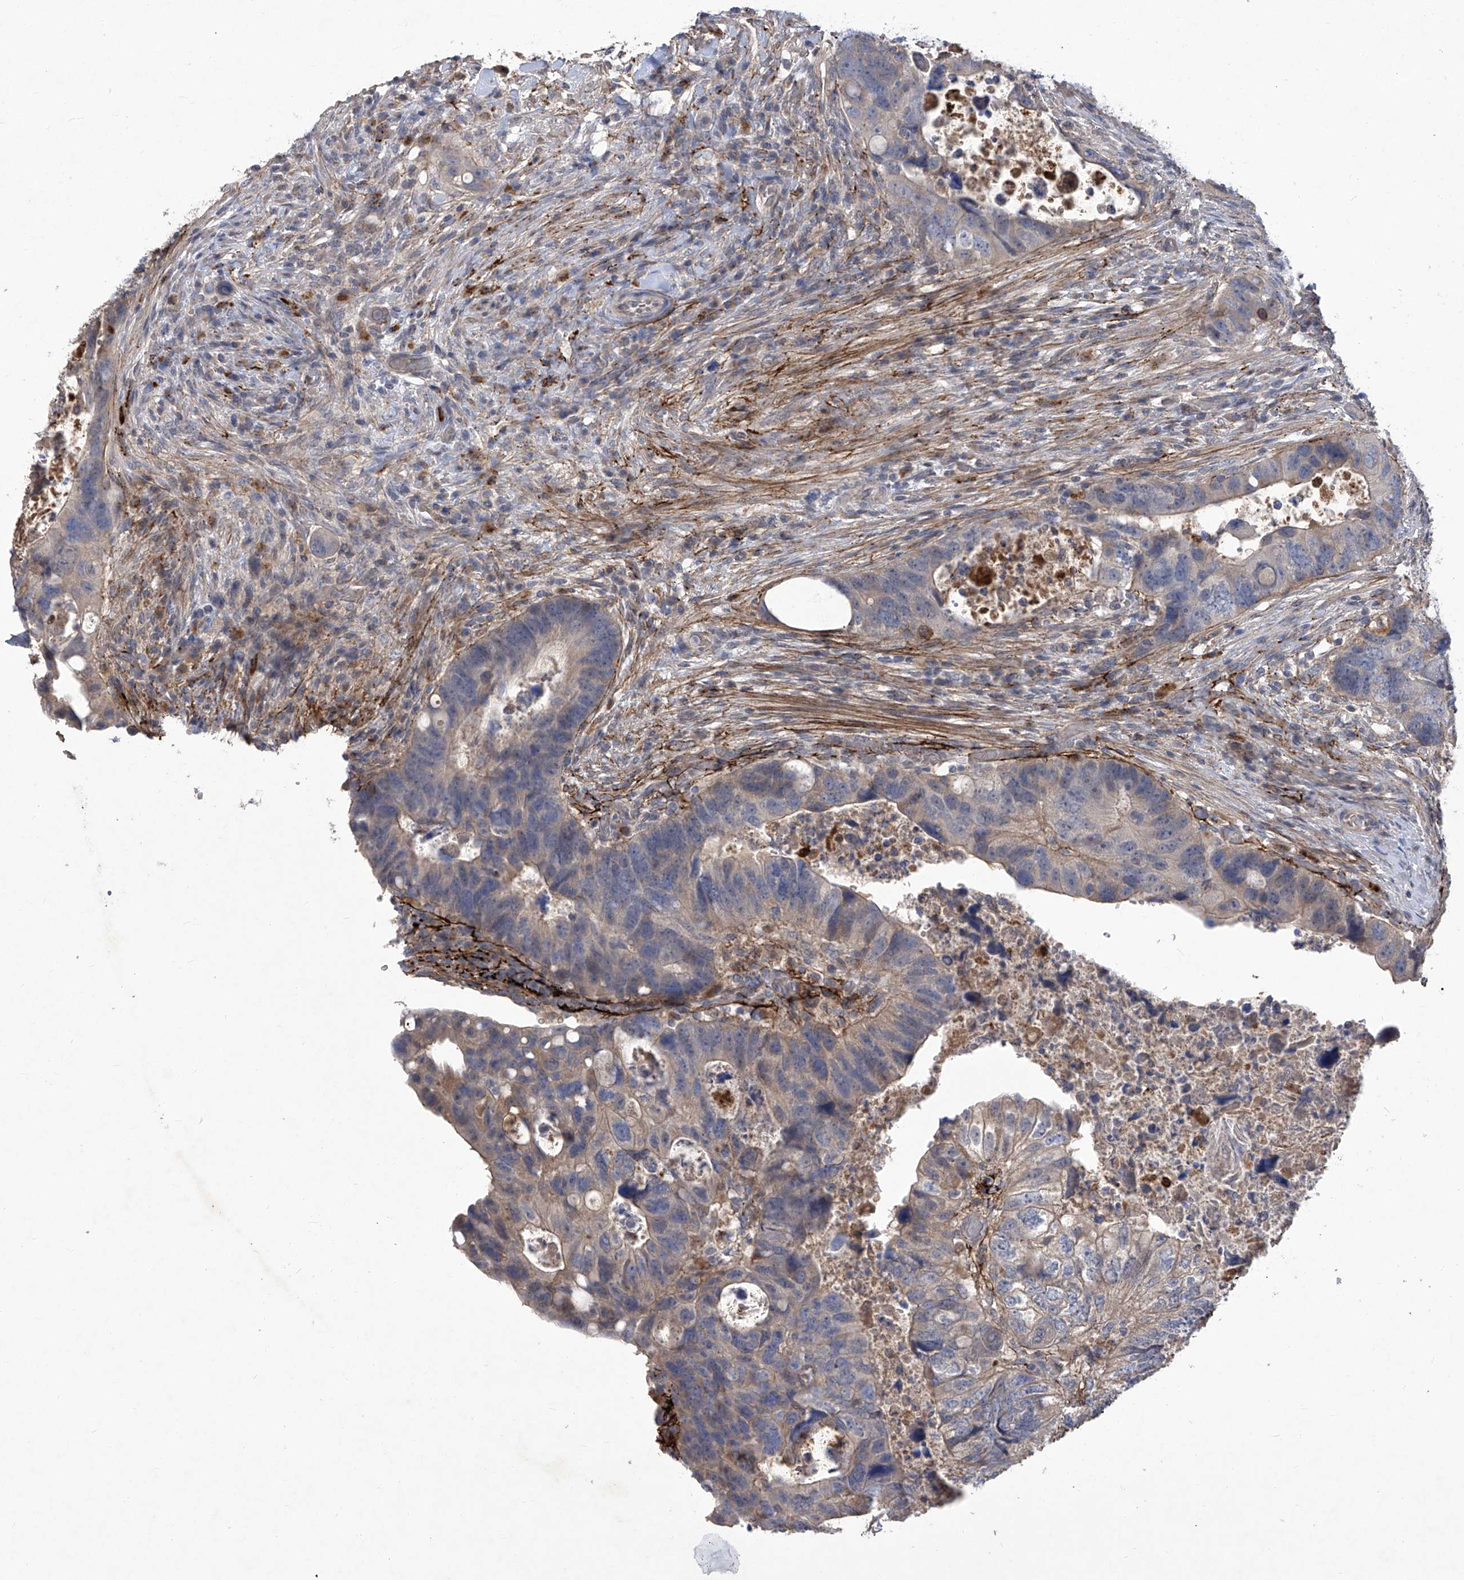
{"staining": {"intensity": "weak", "quantity": "<25%", "location": "cytoplasmic/membranous"}, "tissue": "colorectal cancer", "cell_type": "Tumor cells", "image_type": "cancer", "snomed": [{"axis": "morphology", "description": "Adenocarcinoma, NOS"}, {"axis": "topography", "description": "Rectum"}], "caption": "DAB immunohistochemical staining of colorectal cancer reveals no significant expression in tumor cells. (DAB IHC, high magnification).", "gene": "TXNIP", "patient": {"sex": "male", "age": 59}}